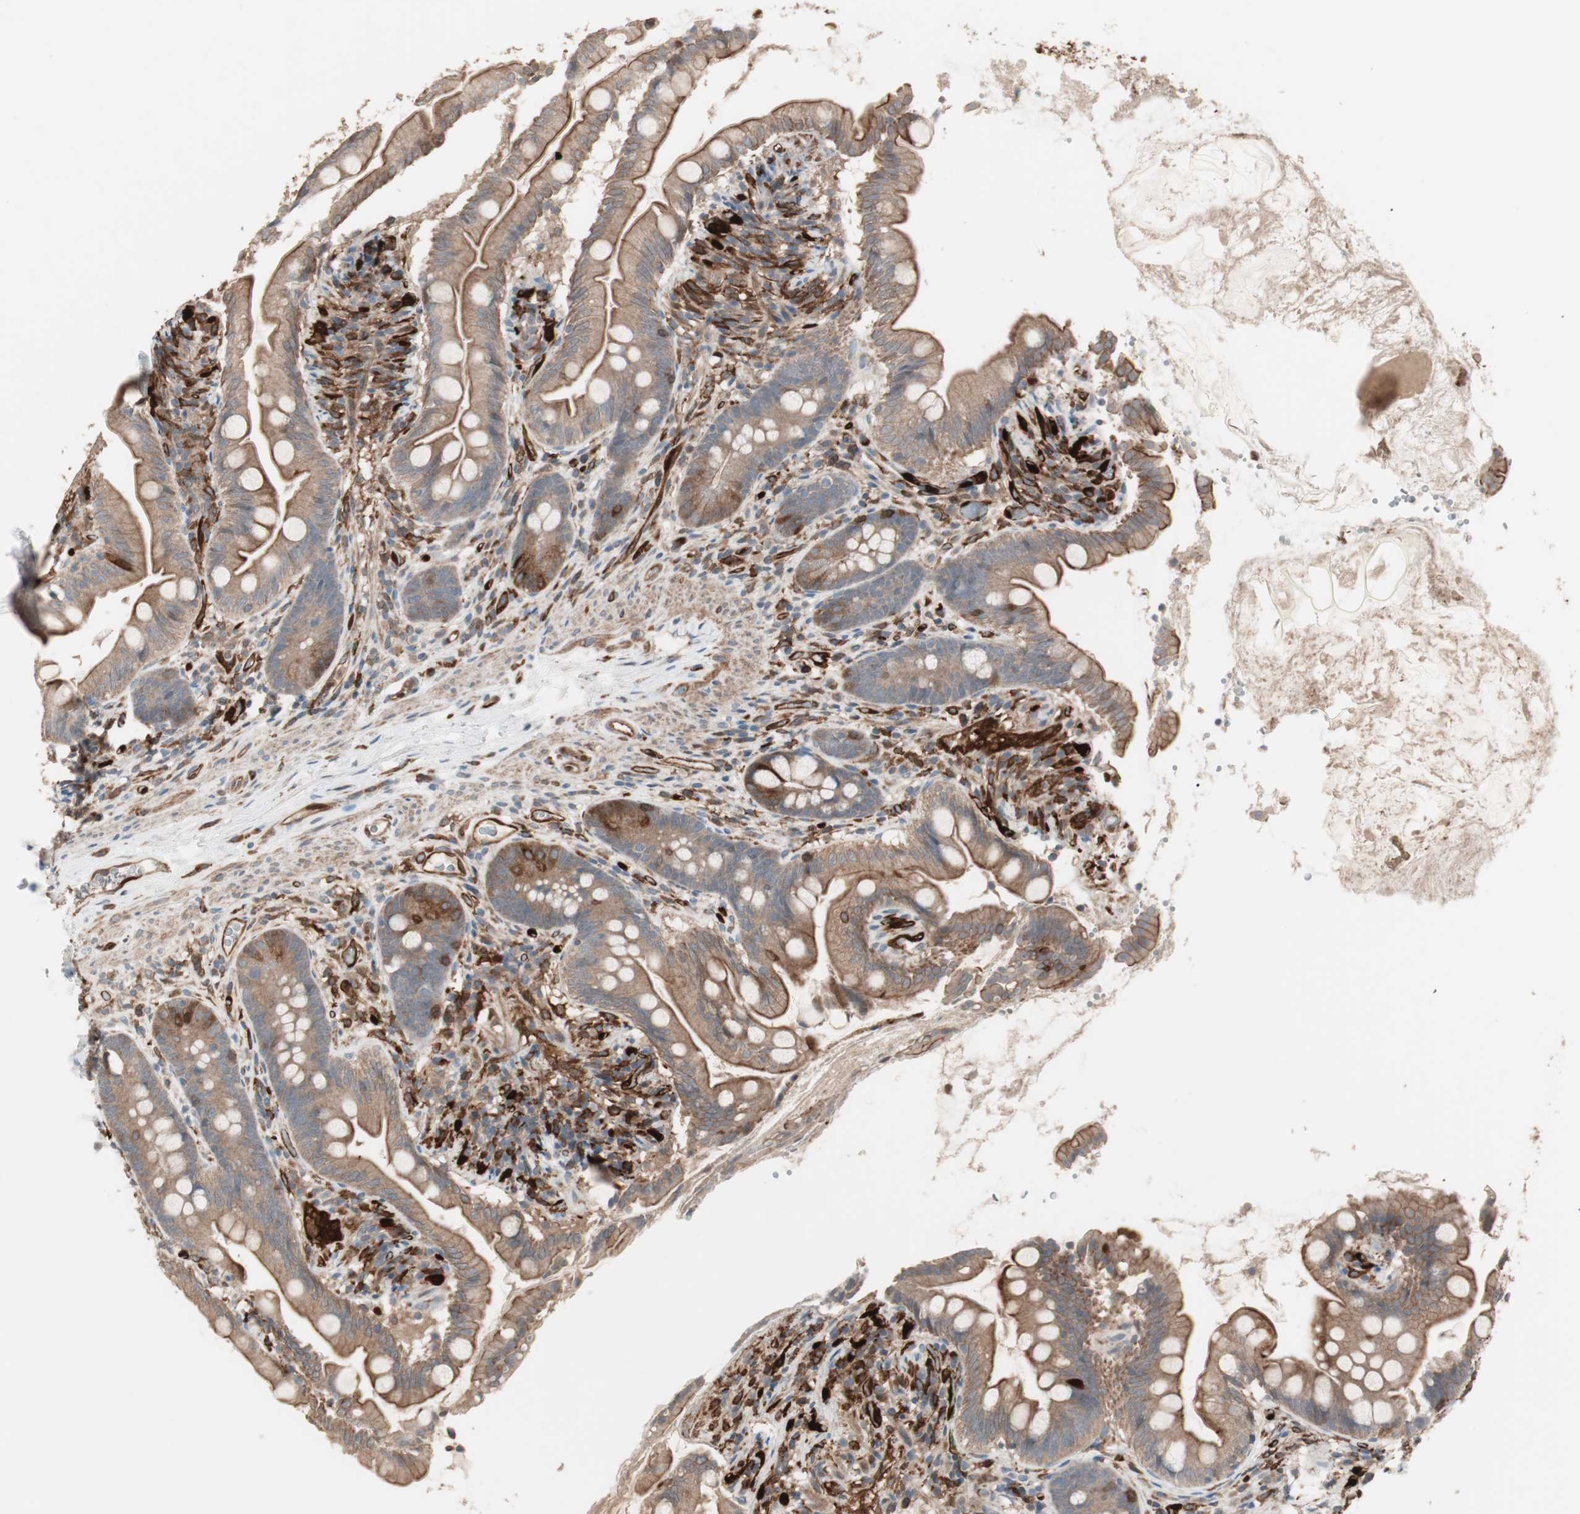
{"staining": {"intensity": "moderate", "quantity": ">75%", "location": "cytoplasmic/membranous"}, "tissue": "small intestine", "cell_type": "Glandular cells", "image_type": "normal", "snomed": [{"axis": "morphology", "description": "Normal tissue, NOS"}, {"axis": "topography", "description": "Small intestine"}], "caption": "Immunohistochemical staining of normal small intestine displays >75% levels of moderate cytoplasmic/membranous protein staining in about >75% of glandular cells.", "gene": "STAB1", "patient": {"sex": "female", "age": 56}}